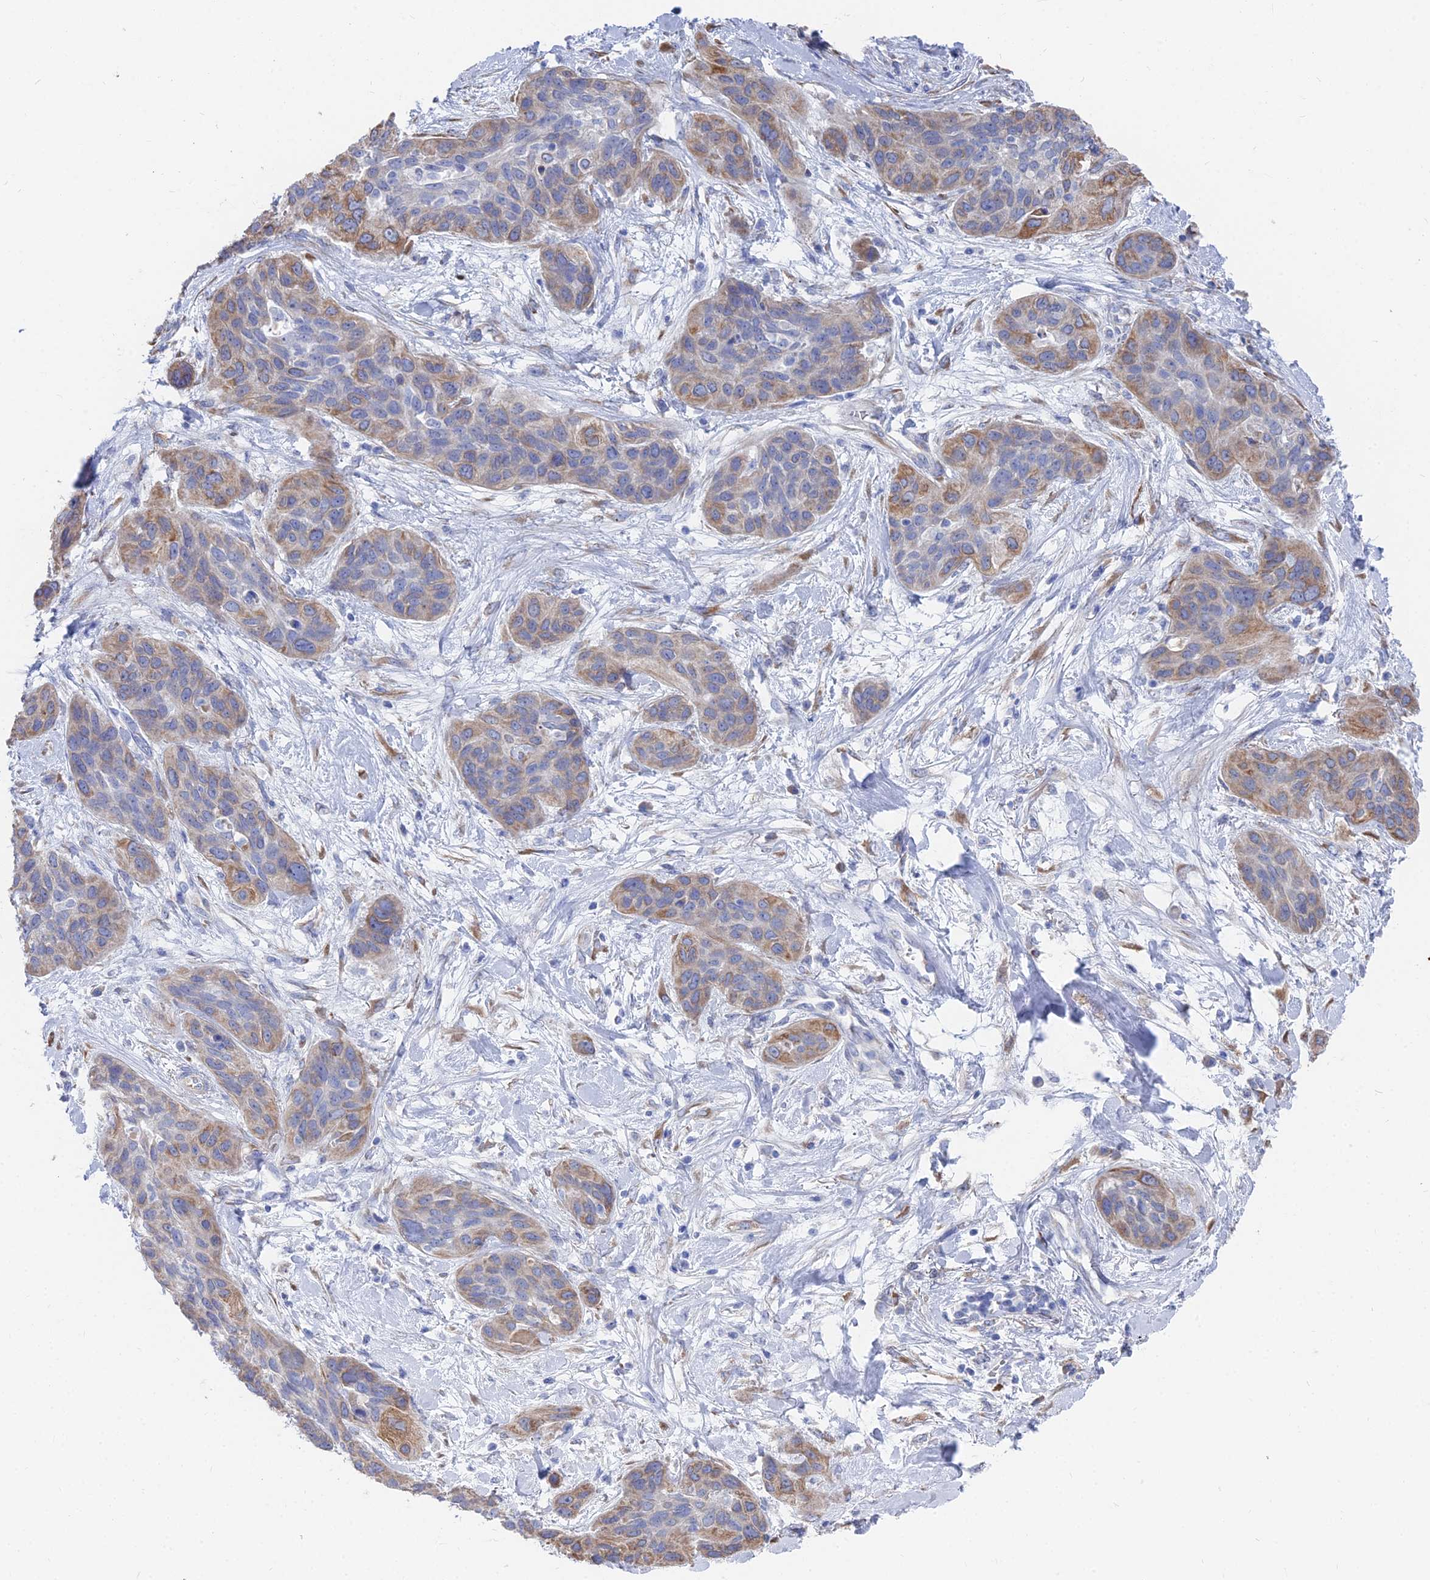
{"staining": {"intensity": "moderate", "quantity": ">75%", "location": "cytoplasmic/membranous"}, "tissue": "lung cancer", "cell_type": "Tumor cells", "image_type": "cancer", "snomed": [{"axis": "morphology", "description": "Squamous cell carcinoma, NOS"}, {"axis": "topography", "description": "Lung"}], "caption": "Immunohistochemistry of squamous cell carcinoma (lung) displays medium levels of moderate cytoplasmic/membranous staining in about >75% of tumor cells.", "gene": "TNNT3", "patient": {"sex": "female", "age": 70}}